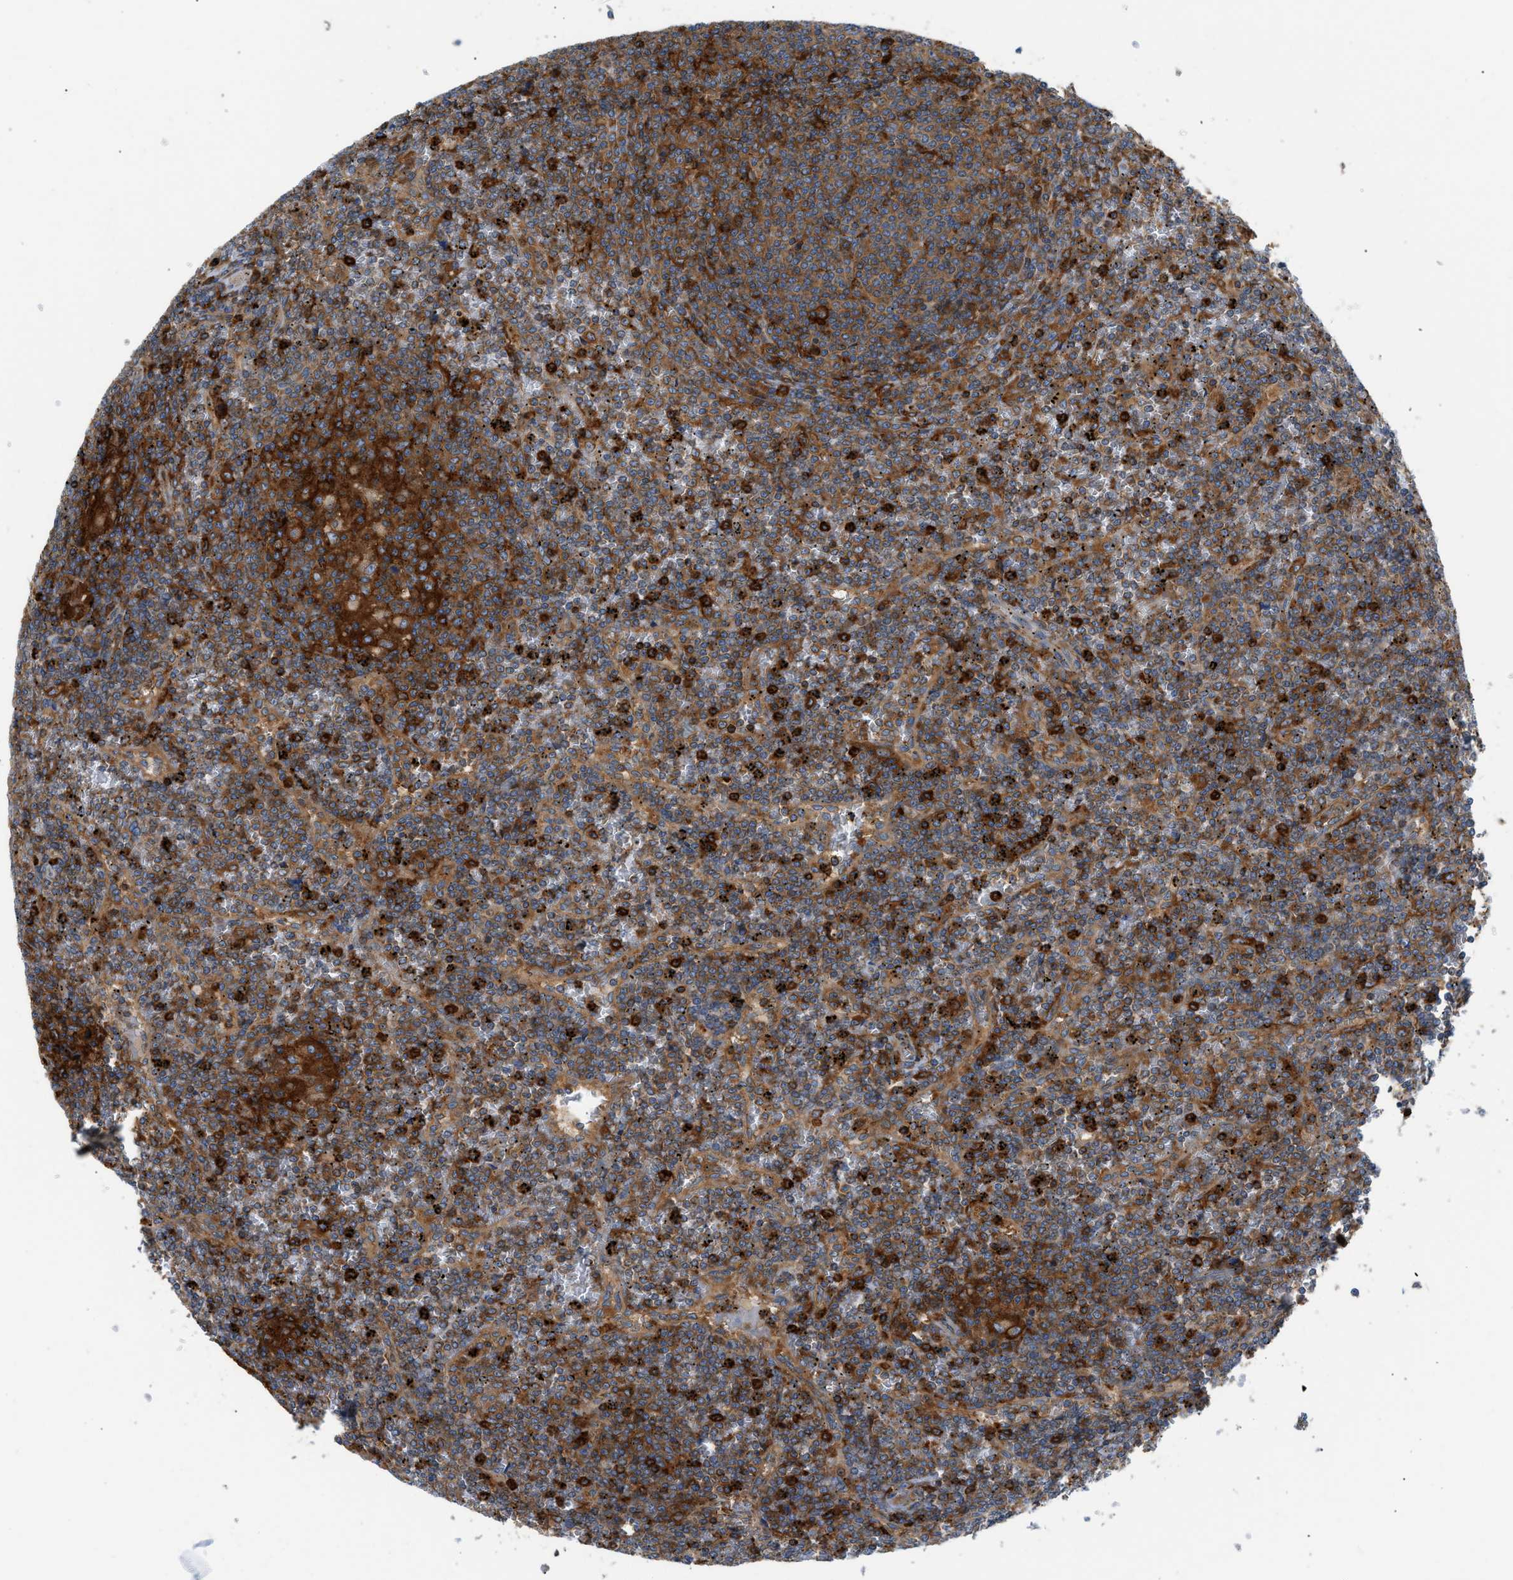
{"staining": {"intensity": "strong", "quantity": ">75%", "location": "cytoplasmic/membranous"}, "tissue": "lymphoma", "cell_type": "Tumor cells", "image_type": "cancer", "snomed": [{"axis": "morphology", "description": "Malignant lymphoma, non-Hodgkin's type, Low grade"}, {"axis": "topography", "description": "Spleen"}], "caption": "Tumor cells demonstrate high levels of strong cytoplasmic/membranous staining in about >75% of cells in malignant lymphoma, non-Hodgkin's type (low-grade).", "gene": "GPAT4", "patient": {"sex": "female", "age": 19}}